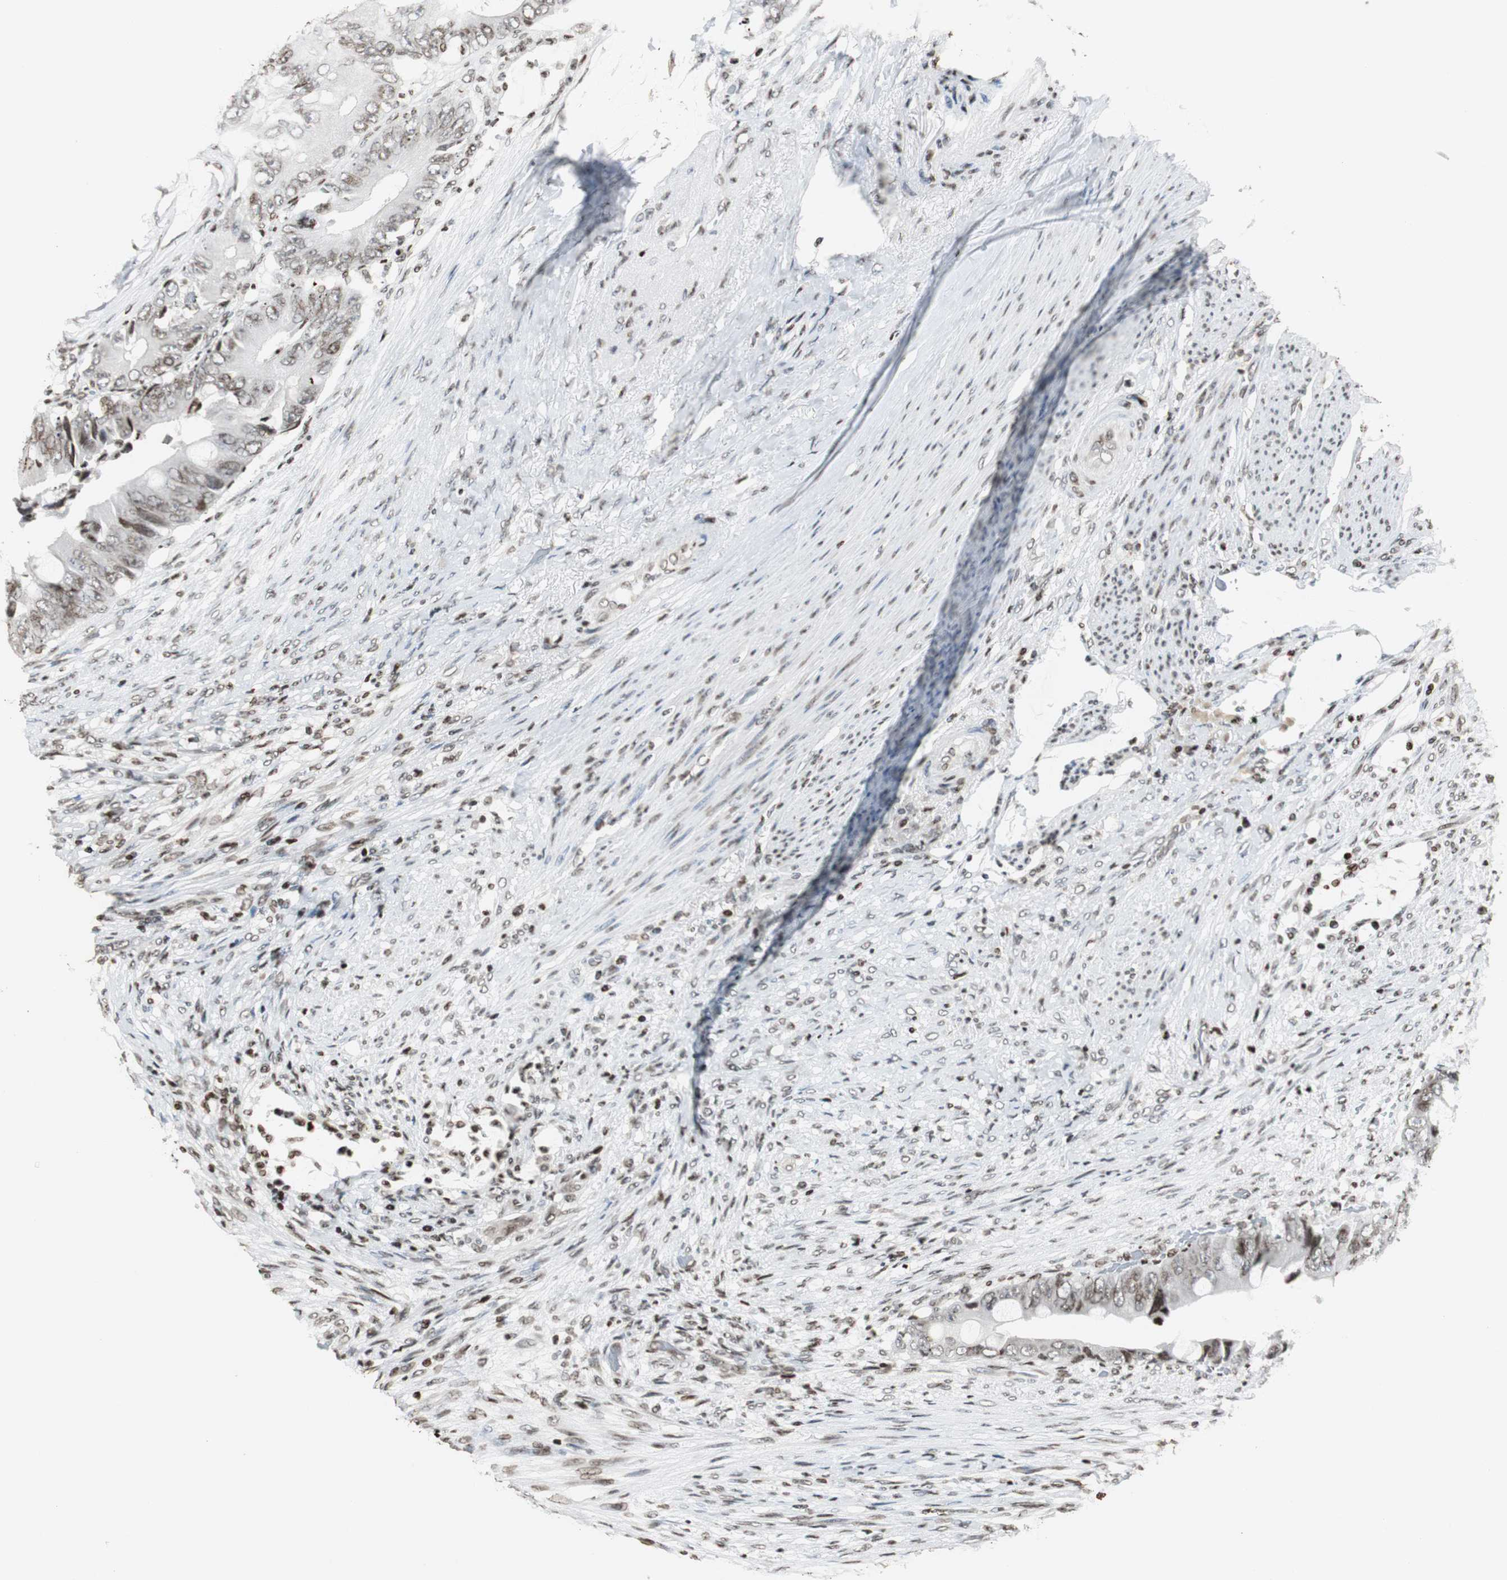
{"staining": {"intensity": "moderate", "quantity": ">75%", "location": "nuclear"}, "tissue": "colorectal cancer", "cell_type": "Tumor cells", "image_type": "cancer", "snomed": [{"axis": "morphology", "description": "Adenocarcinoma, NOS"}, {"axis": "topography", "description": "Rectum"}], "caption": "Moderate nuclear protein expression is appreciated in about >75% of tumor cells in colorectal cancer. The protein of interest is shown in brown color, while the nuclei are stained blue.", "gene": "PAXIP1", "patient": {"sex": "female", "age": 77}}